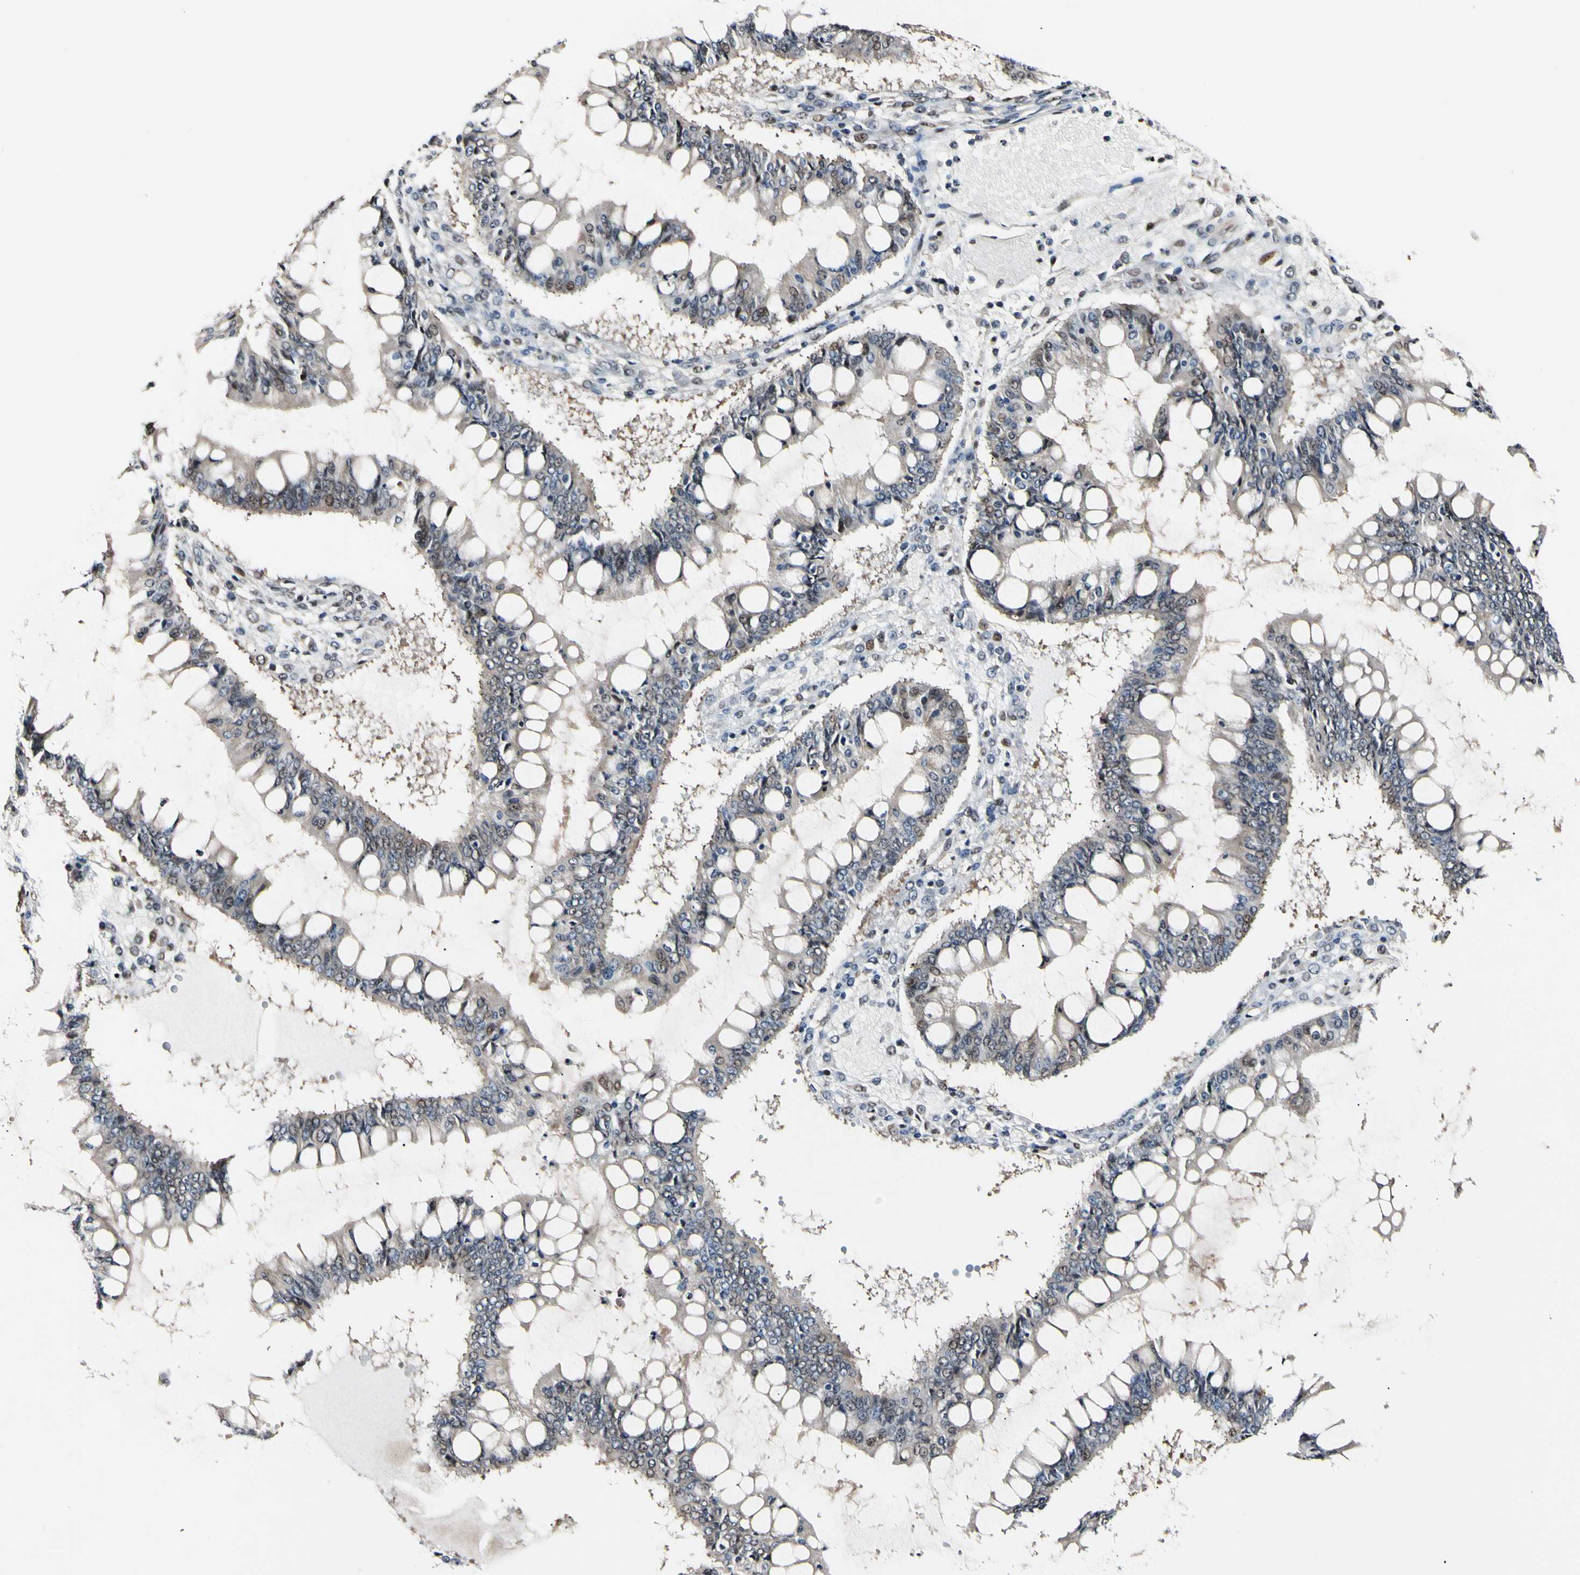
{"staining": {"intensity": "weak", "quantity": ">75%", "location": "cytoplasmic/membranous"}, "tissue": "ovarian cancer", "cell_type": "Tumor cells", "image_type": "cancer", "snomed": [{"axis": "morphology", "description": "Cystadenocarcinoma, mucinous, NOS"}, {"axis": "topography", "description": "Ovary"}], "caption": "High-power microscopy captured an immunohistochemistry (IHC) micrograph of mucinous cystadenocarcinoma (ovarian), revealing weak cytoplasmic/membranous staining in approximately >75% of tumor cells. (DAB IHC, brown staining for protein, blue staining for nuclei).", "gene": "PSMD10", "patient": {"sex": "female", "age": 73}}